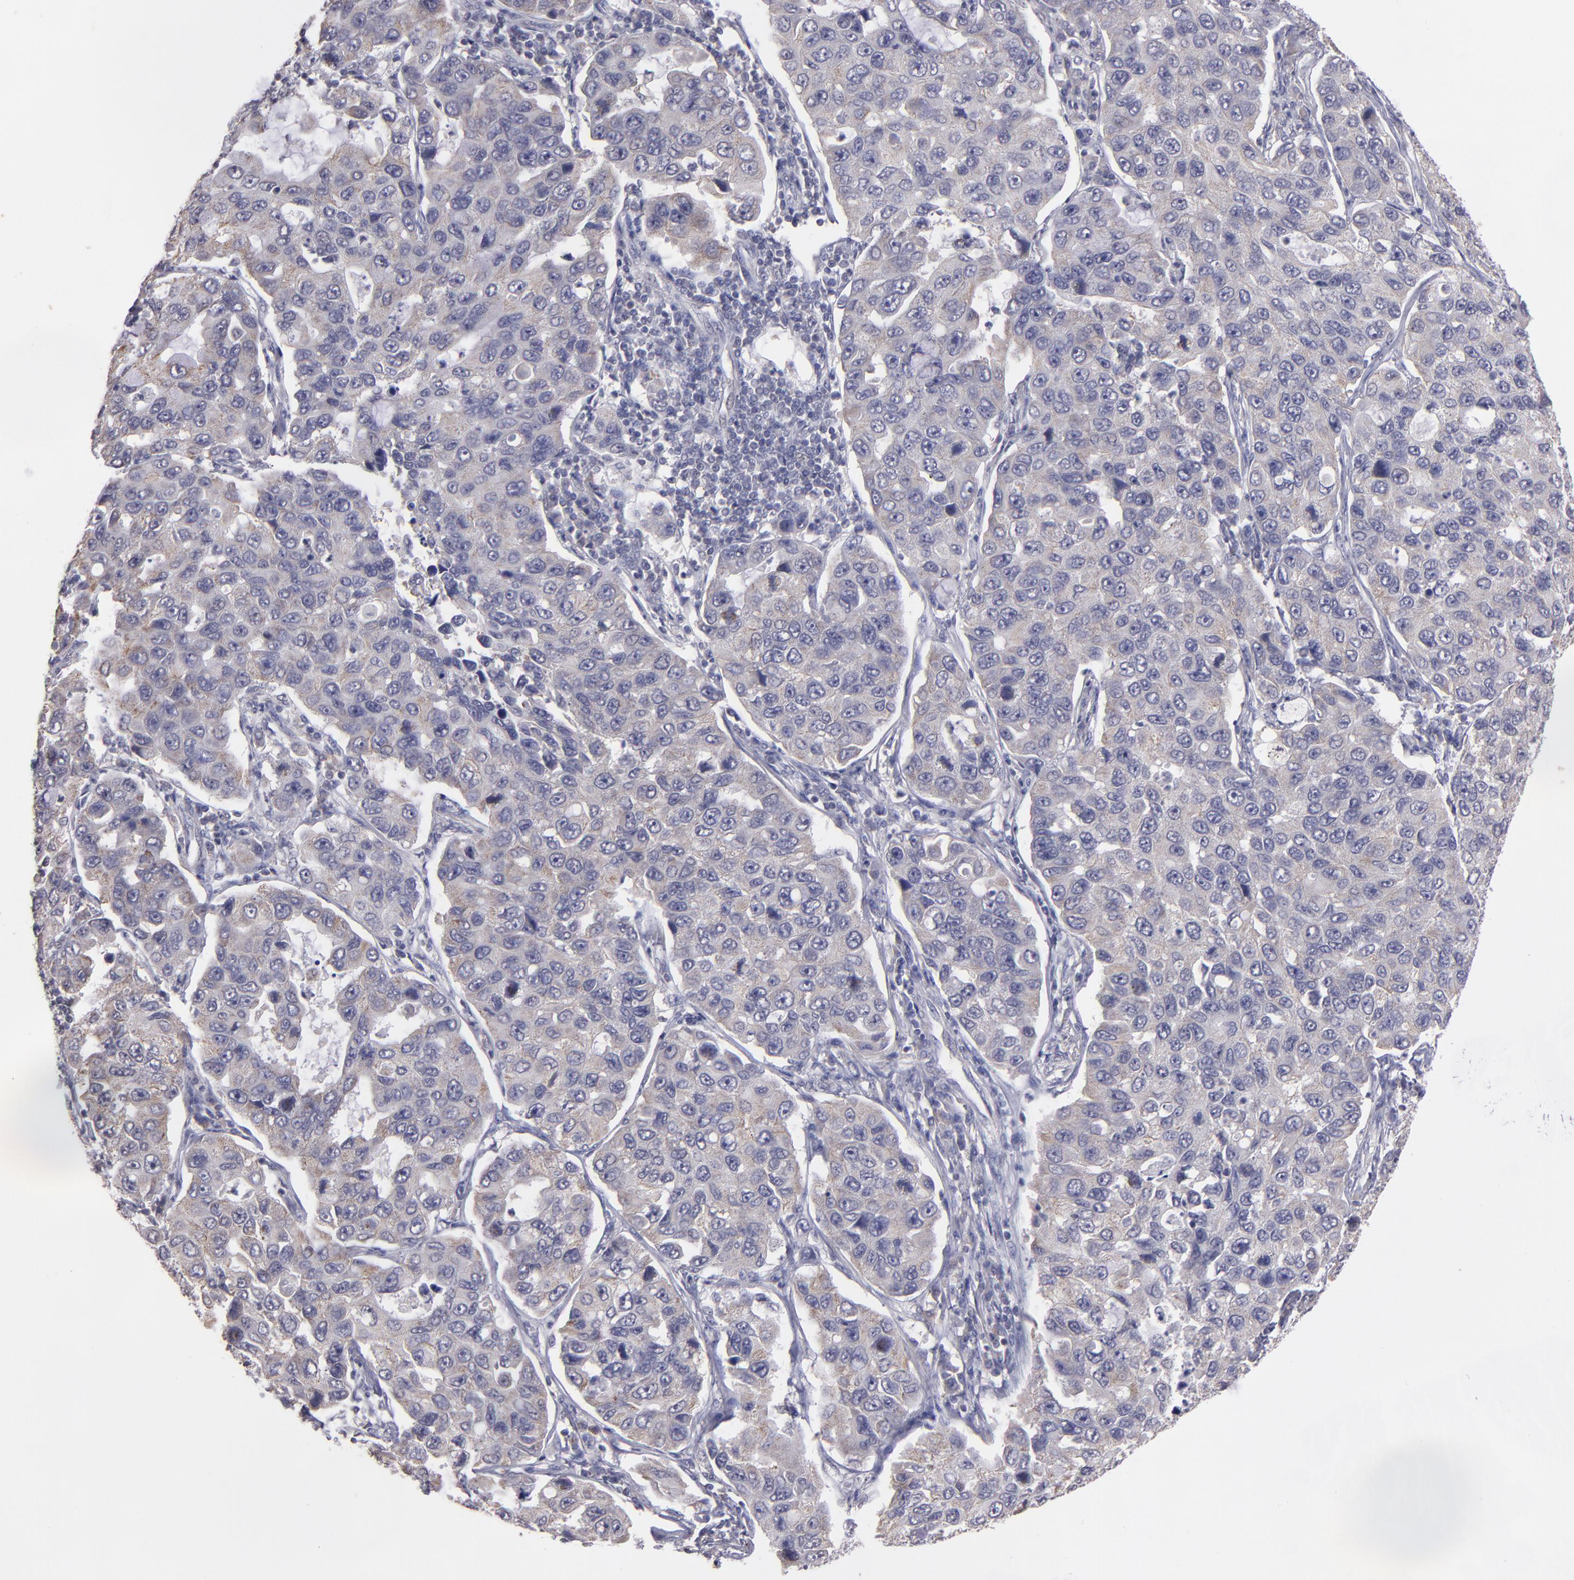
{"staining": {"intensity": "weak", "quantity": "25%-75%", "location": "cytoplasmic/membranous"}, "tissue": "lung cancer", "cell_type": "Tumor cells", "image_type": "cancer", "snomed": [{"axis": "morphology", "description": "Adenocarcinoma, NOS"}, {"axis": "topography", "description": "Lung"}], "caption": "Tumor cells demonstrate low levels of weak cytoplasmic/membranous staining in about 25%-75% of cells in human lung cancer.", "gene": "NRXN3", "patient": {"sex": "male", "age": 64}}